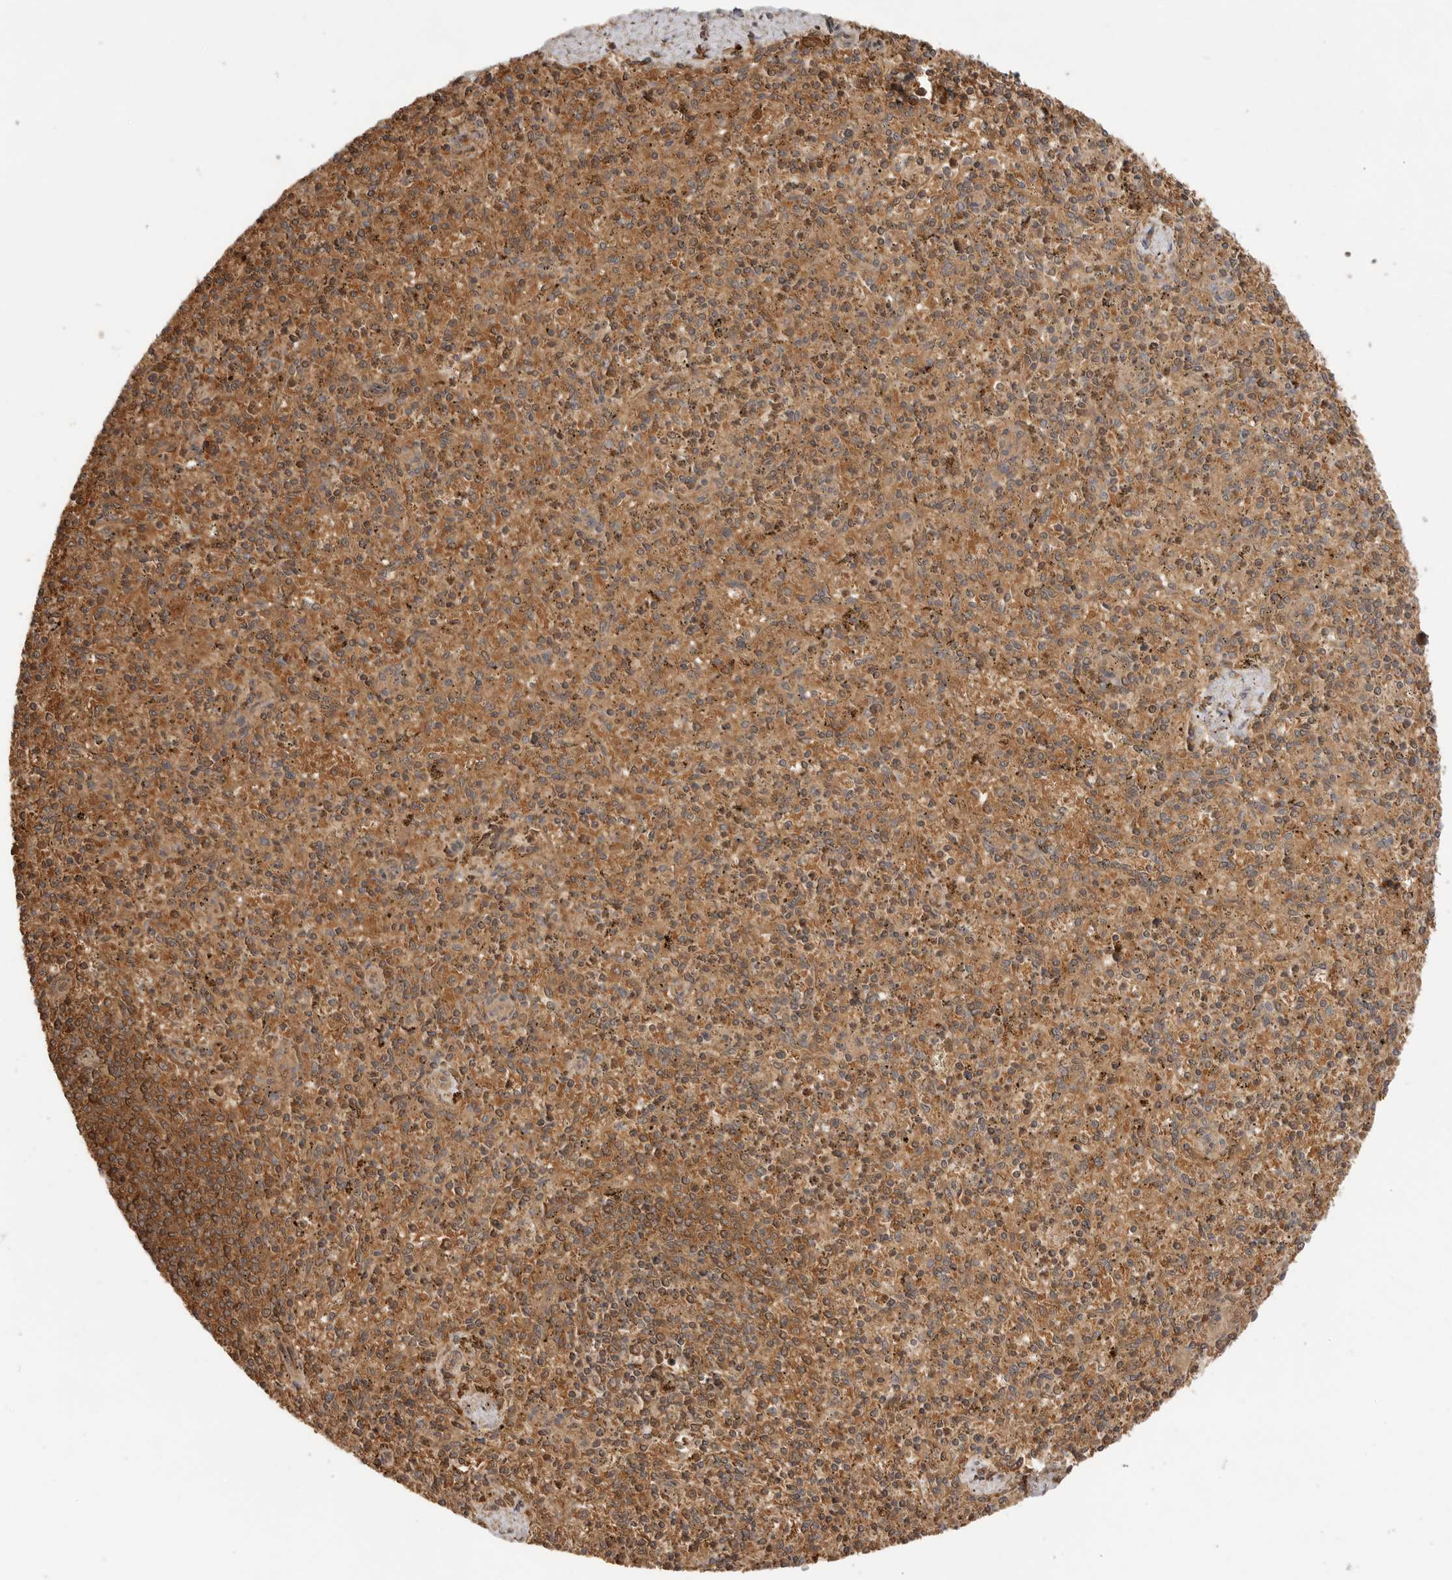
{"staining": {"intensity": "moderate", "quantity": ">75%", "location": "cytoplasmic/membranous"}, "tissue": "spleen", "cell_type": "Cells in red pulp", "image_type": "normal", "snomed": [{"axis": "morphology", "description": "Normal tissue, NOS"}, {"axis": "topography", "description": "Spleen"}], "caption": "The image displays a brown stain indicating the presence of a protein in the cytoplasmic/membranous of cells in red pulp in spleen. (Brightfield microscopy of DAB IHC at high magnification).", "gene": "CLDN12", "patient": {"sex": "male", "age": 72}}